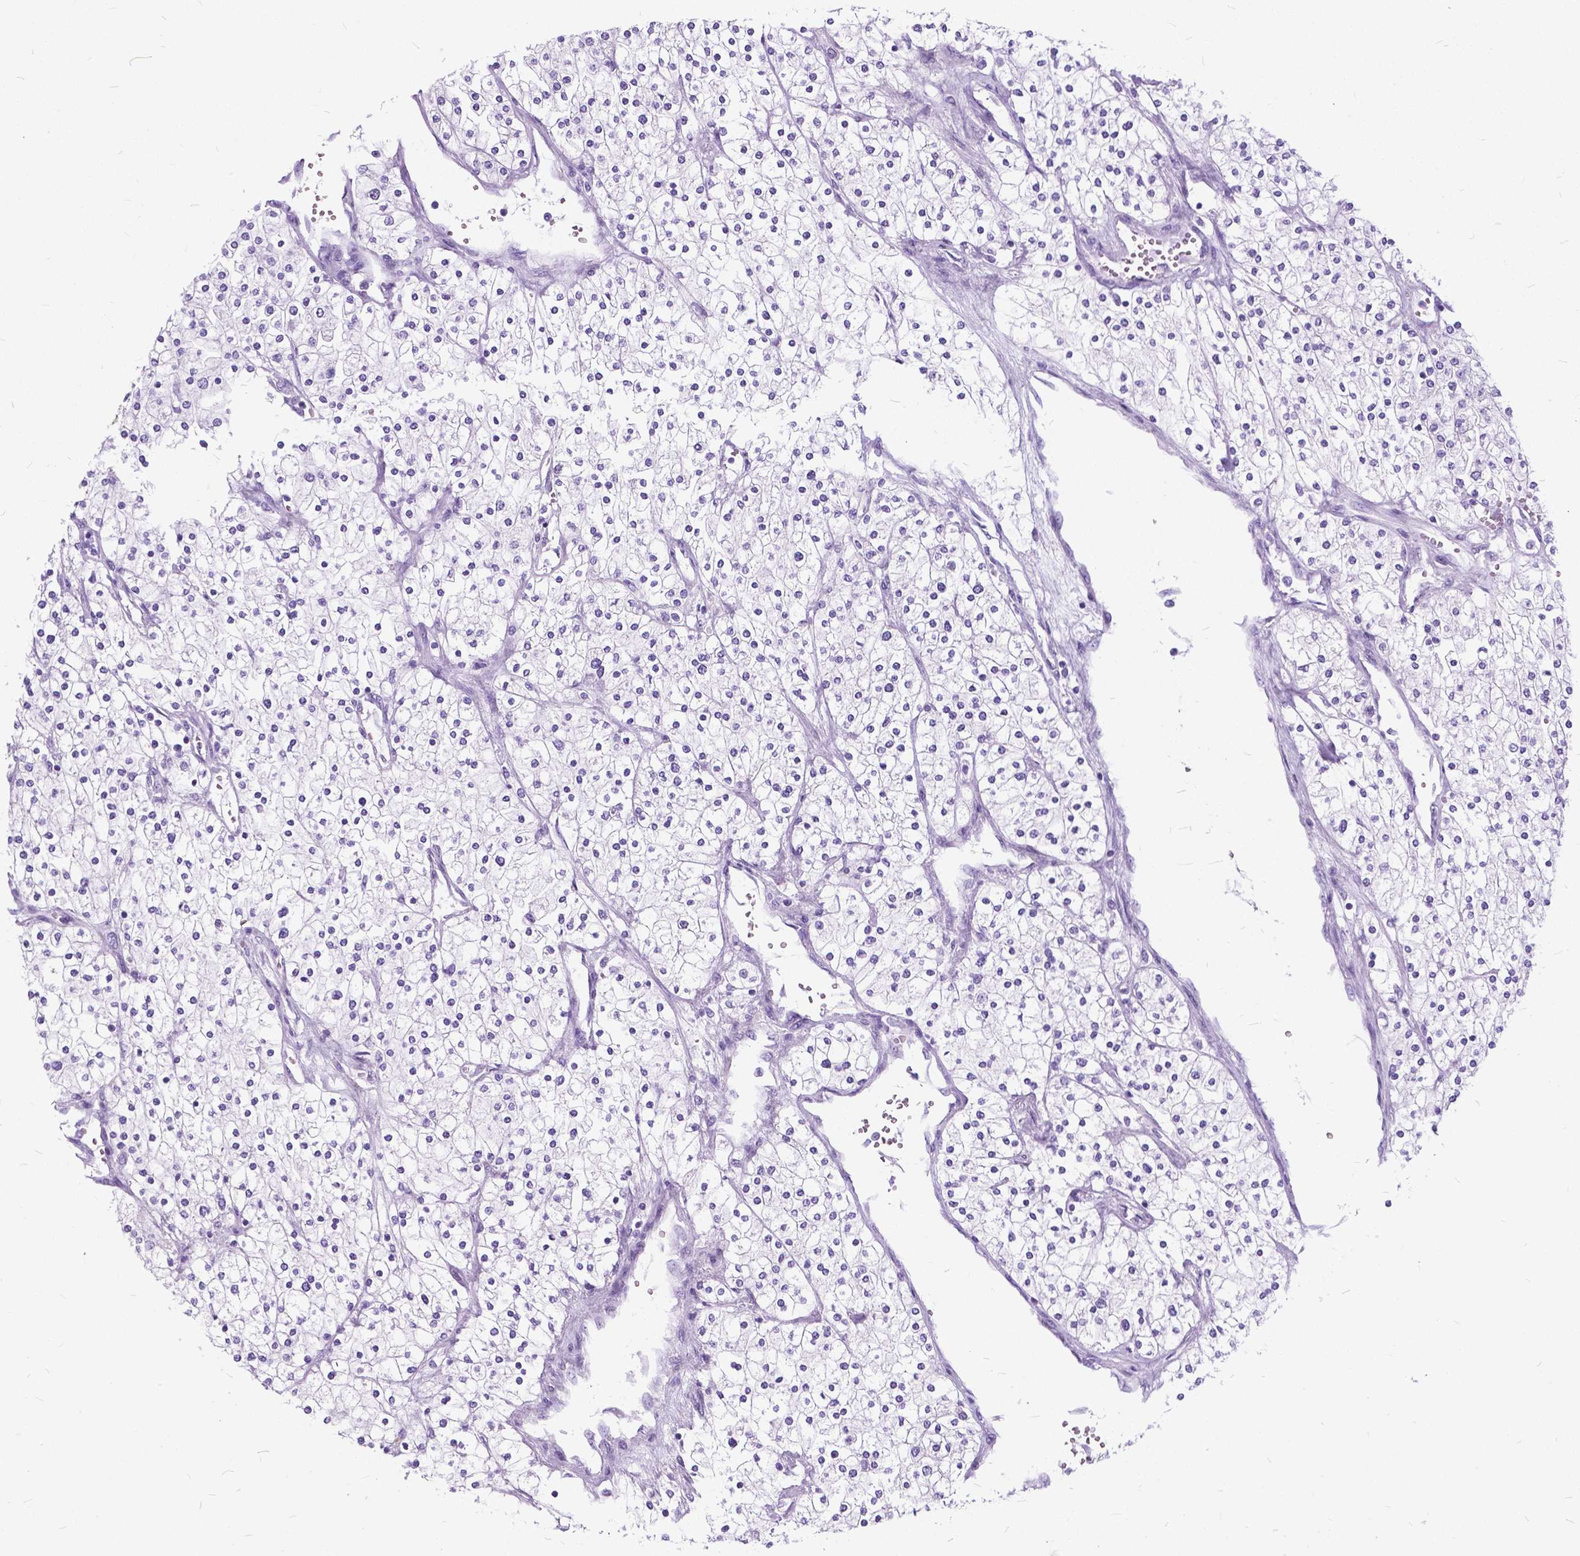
{"staining": {"intensity": "negative", "quantity": "none", "location": "none"}, "tissue": "renal cancer", "cell_type": "Tumor cells", "image_type": "cancer", "snomed": [{"axis": "morphology", "description": "Adenocarcinoma, NOS"}, {"axis": "topography", "description": "Kidney"}], "caption": "Immunohistochemical staining of renal adenocarcinoma displays no significant expression in tumor cells.", "gene": "BSND", "patient": {"sex": "male", "age": 80}}